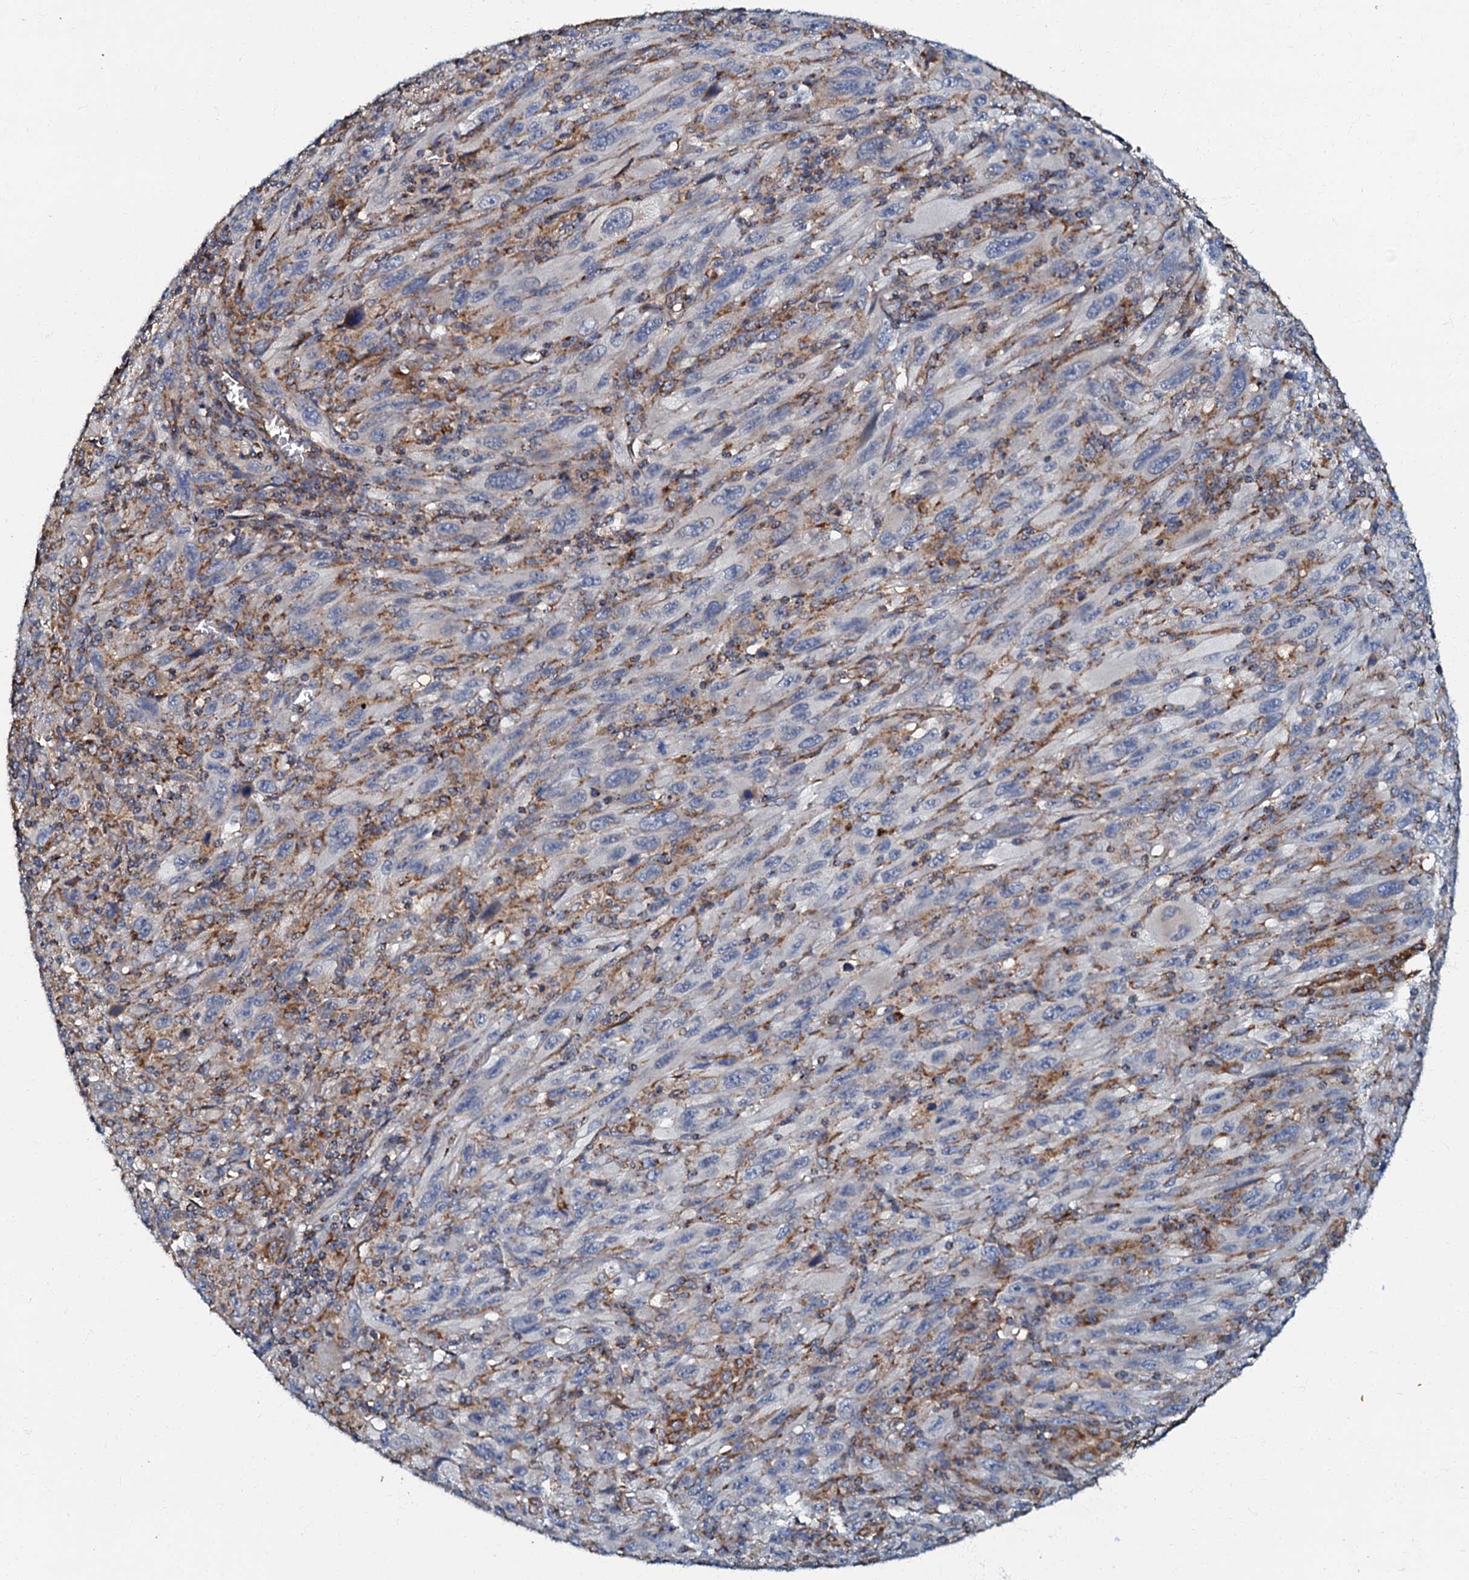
{"staining": {"intensity": "negative", "quantity": "none", "location": "none"}, "tissue": "melanoma", "cell_type": "Tumor cells", "image_type": "cancer", "snomed": [{"axis": "morphology", "description": "Malignant melanoma, Metastatic site"}, {"axis": "topography", "description": "Skin"}], "caption": "IHC histopathology image of malignant melanoma (metastatic site) stained for a protein (brown), which demonstrates no staining in tumor cells.", "gene": "NDUFA12", "patient": {"sex": "female", "age": 56}}